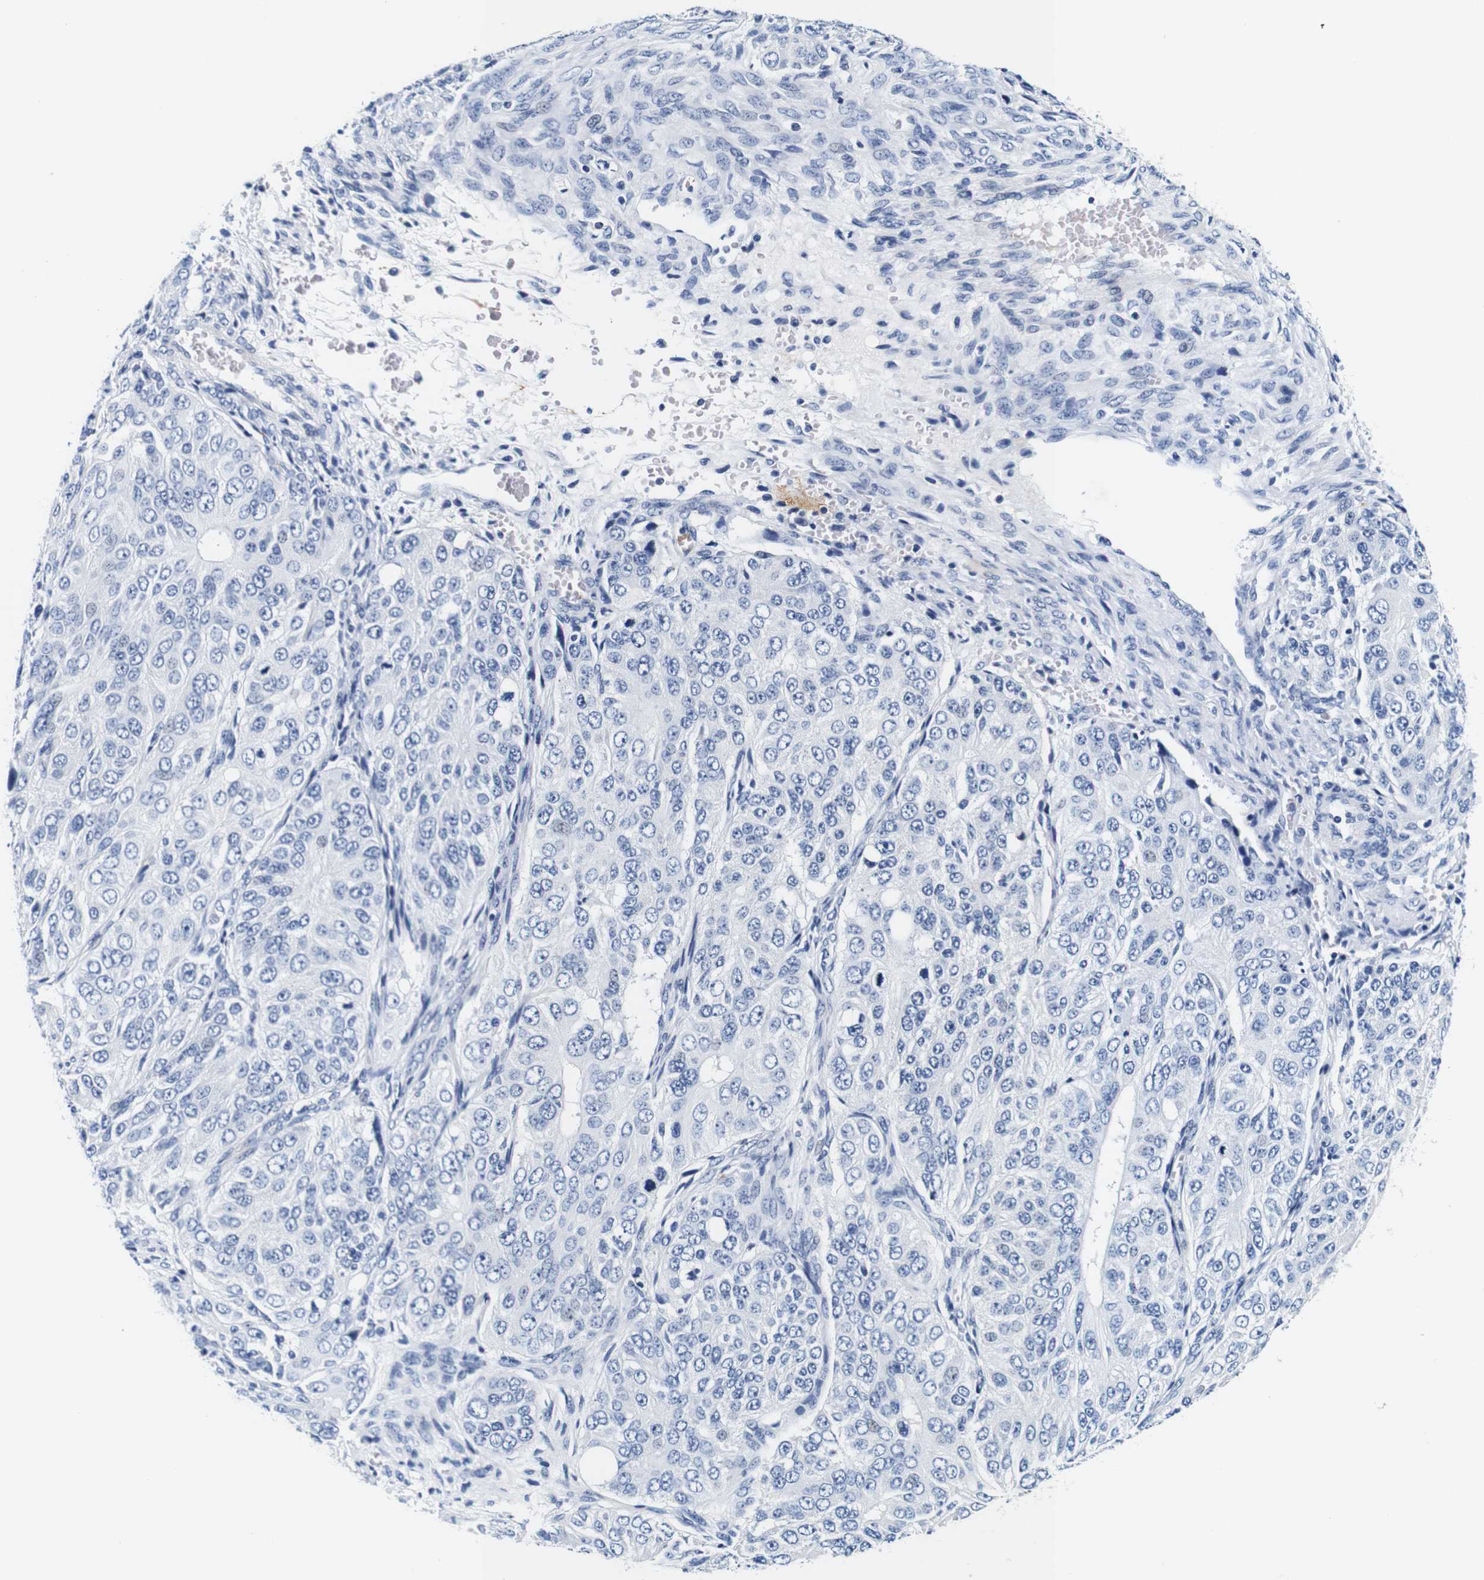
{"staining": {"intensity": "negative", "quantity": "none", "location": "none"}, "tissue": "ovarian cancer", "cell_type": "Tumor cells", "image_type": "cancer", "snomed": [{"axis": "morphology", "description": "Carcinoma, endometroid"}, {"axis": "topography", "description": "Ovary"}], "caption": "Immunohistochemistry of human ovarian cancer (endometroid carcinoma) displays no positivity in tumor cells.", "gene": "GP1BA", "patient": {"sex": "female", "age": 51}}